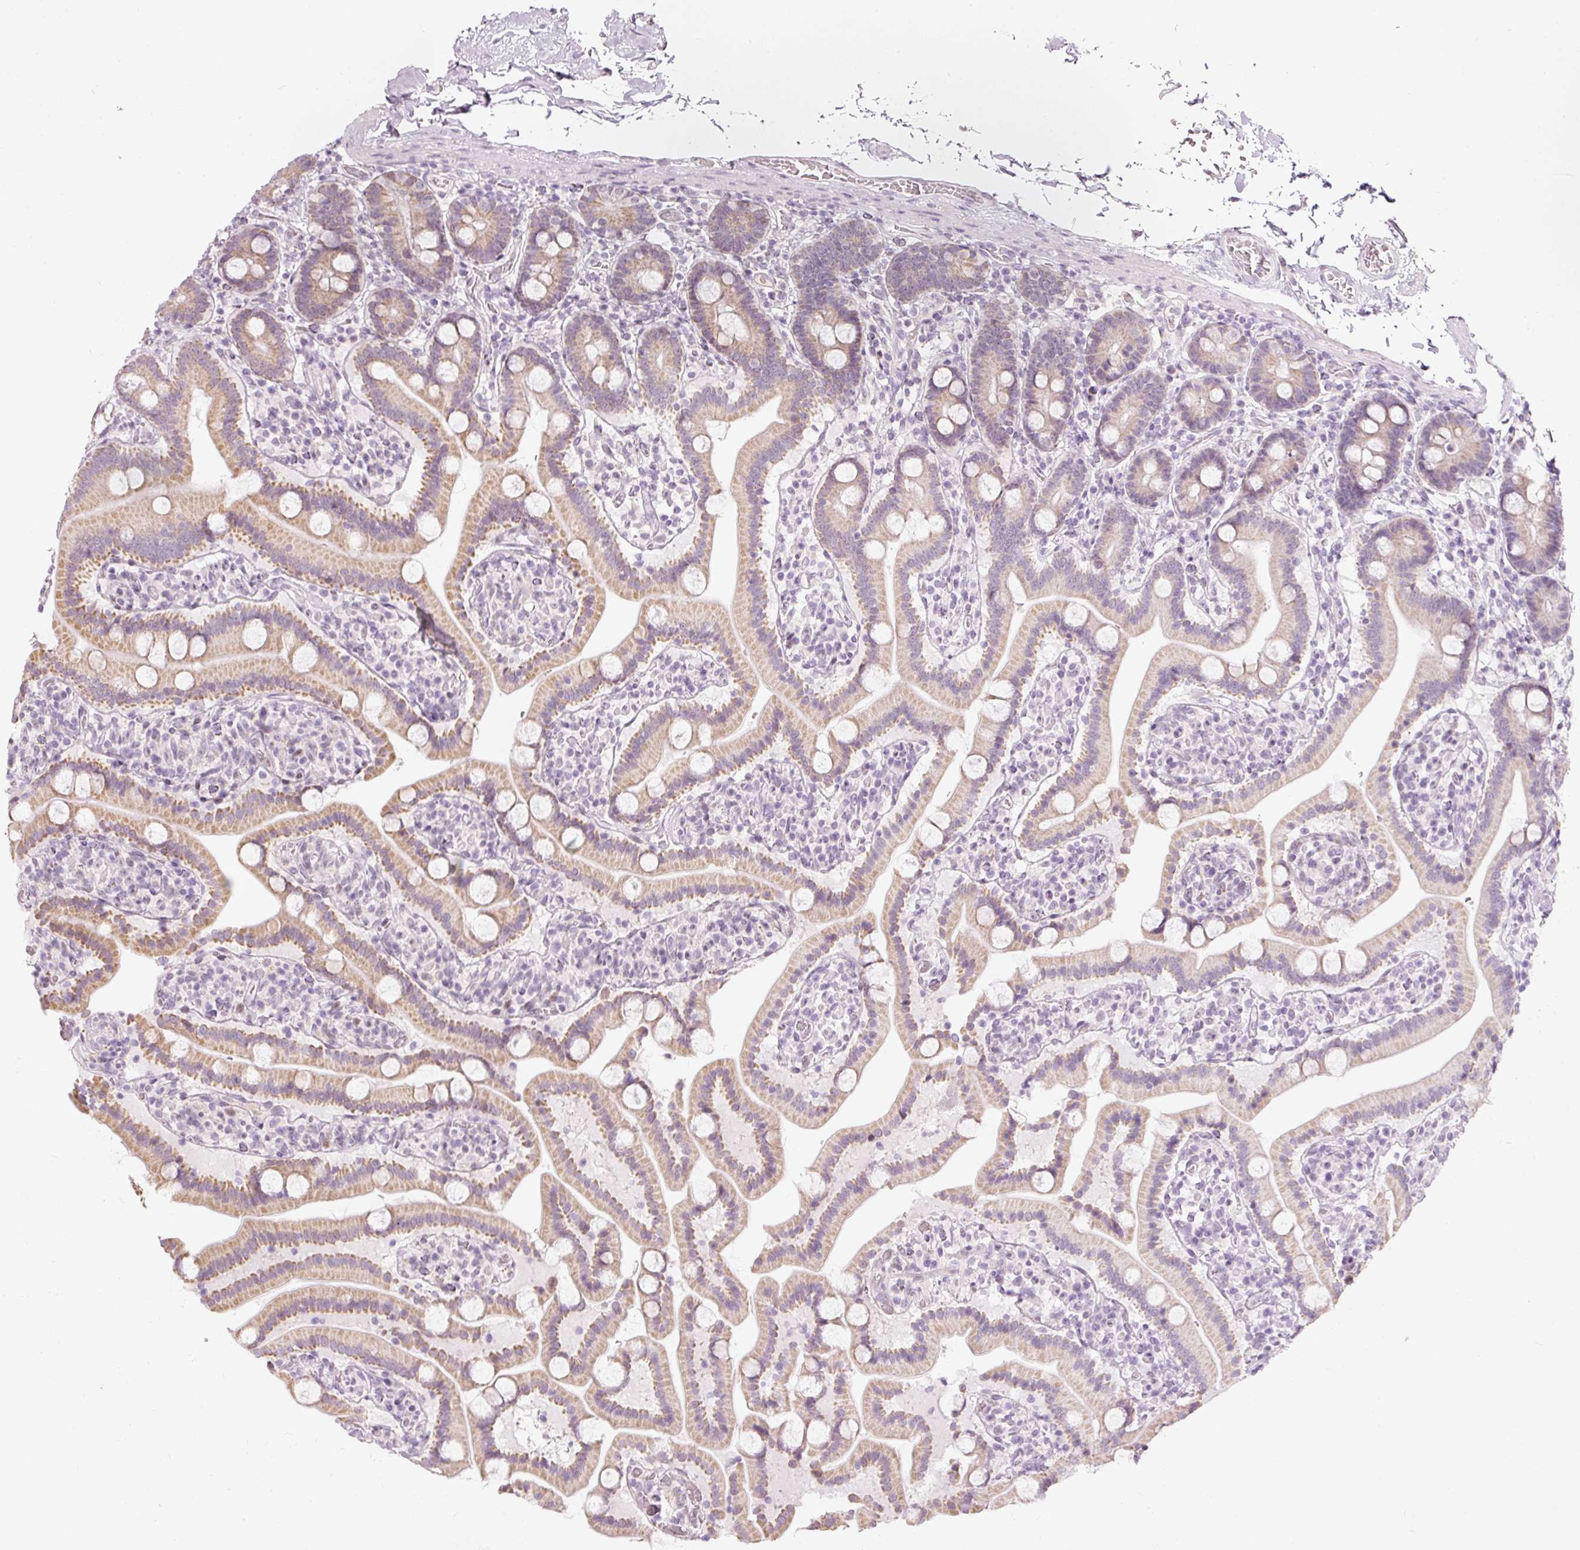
{"staining": {"intensity": "moderate", "quantity": ">75%", "location": "cytoplasmic/membranous"}, "tissue": "duodenum", "cell_type": "Glandular cells", "image_type": "normal", "snomed": [{"axis": "morphology", "description": "Normal tissue, NOS"}, {"axis": "topography", "description": "Duodenum"}], "caption": "An immunohistochemistry (IHC) histopathology image of benign tissue is shown. Protein staining in brown shows moderate cytoplasmic/membranous positivity in duodenum within glandular cells.", "gene": "RNF39", "patient": {"sex": "male", "age": 55}}